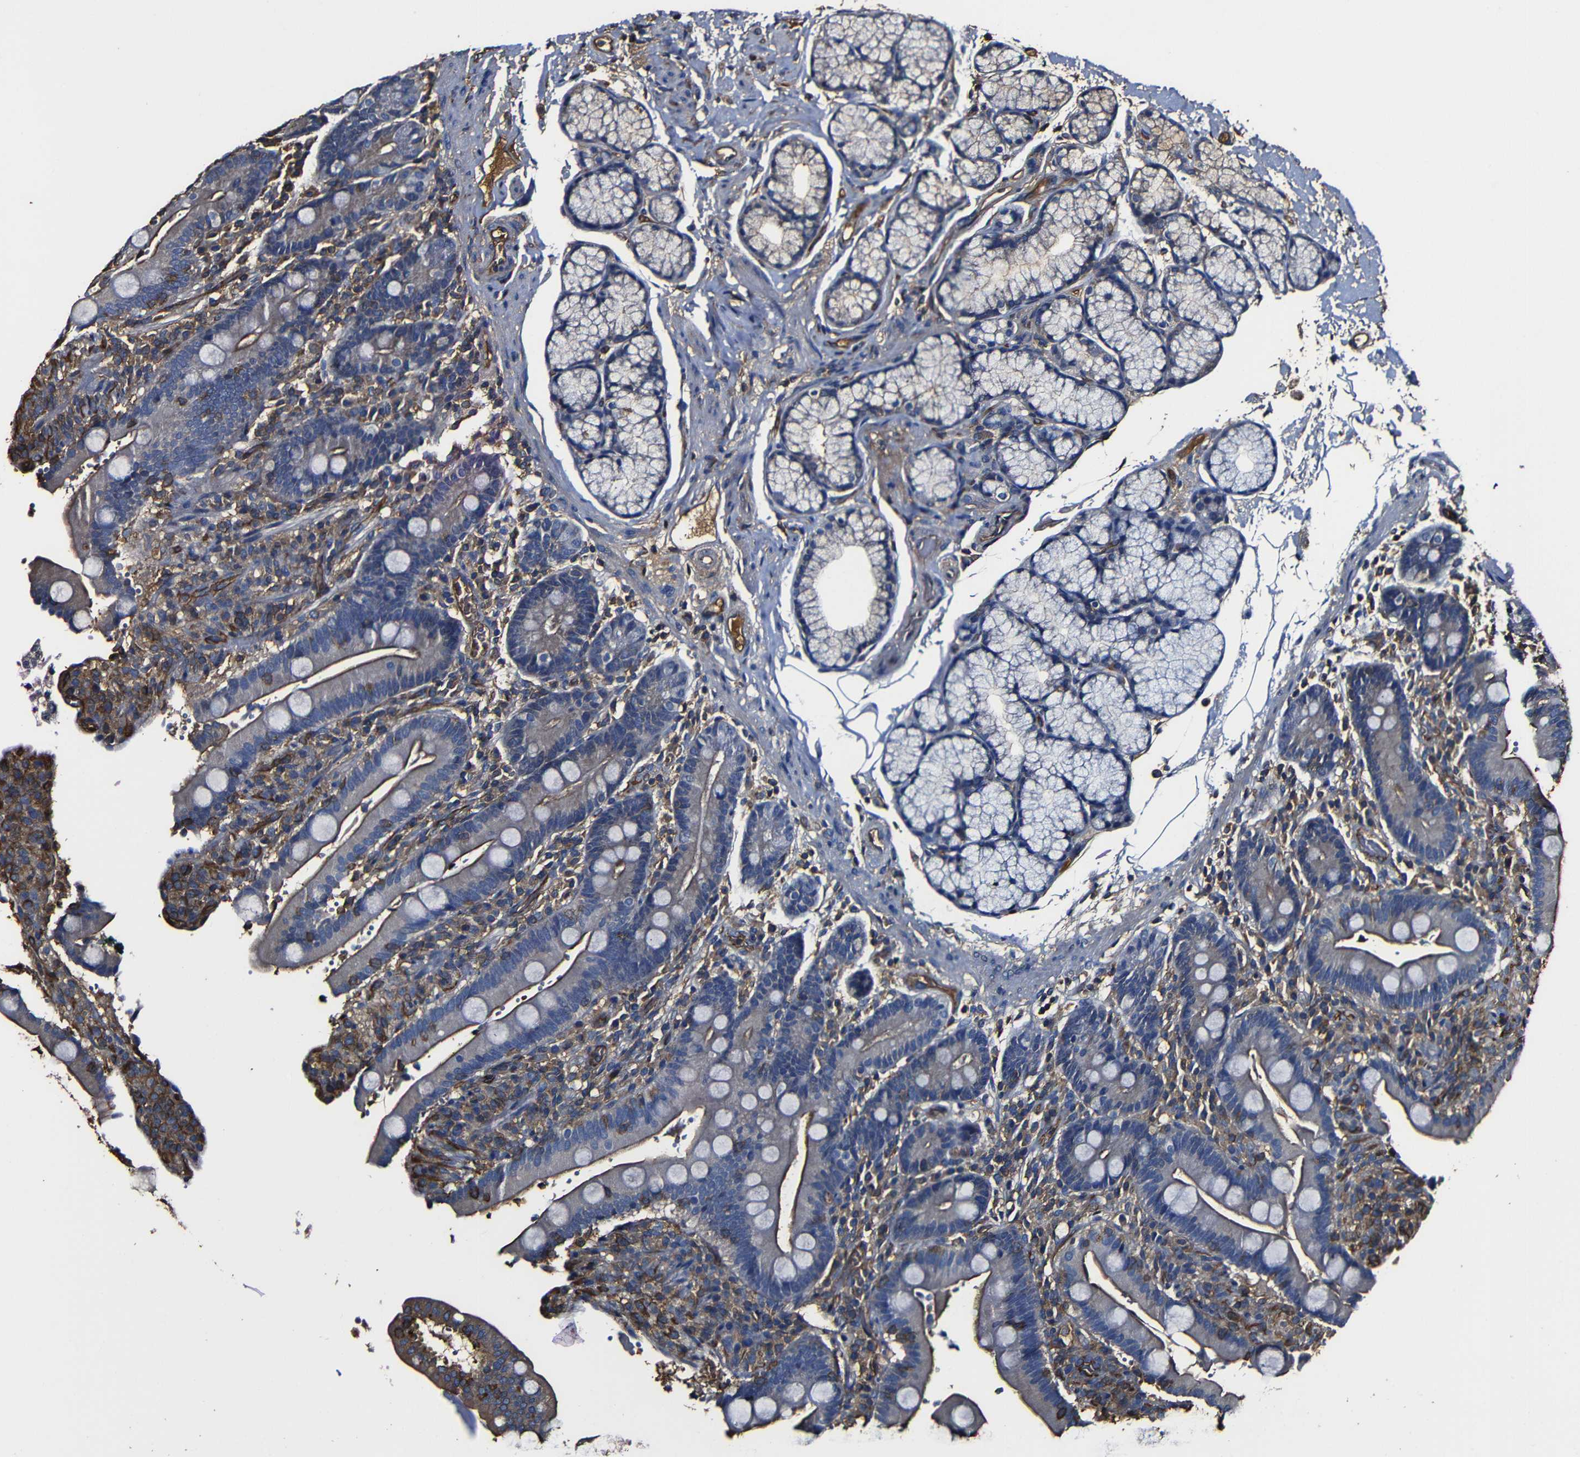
{"staining": {"intensity": "moderate", "quantity": "25%-75%", "location": "cytoplasmic/membranous"}, "tissue": "duodenum", "cell_type": "Glandular cells", "image_type": "normal", "snomed": [{"axis": "morphology", "description": "Normal tissue, NOS"}, {"axis": "topography", "description": "Small intestine, NOS"}], "caption": "This is a micrograph of immunohistochemistry (IHC) staining of benign duodenum, which shows moderate staining in the cytoplasmic/membranous of glandular cells.", "gene": "MSN", "patient": {"sex": "female", "age": 71}}